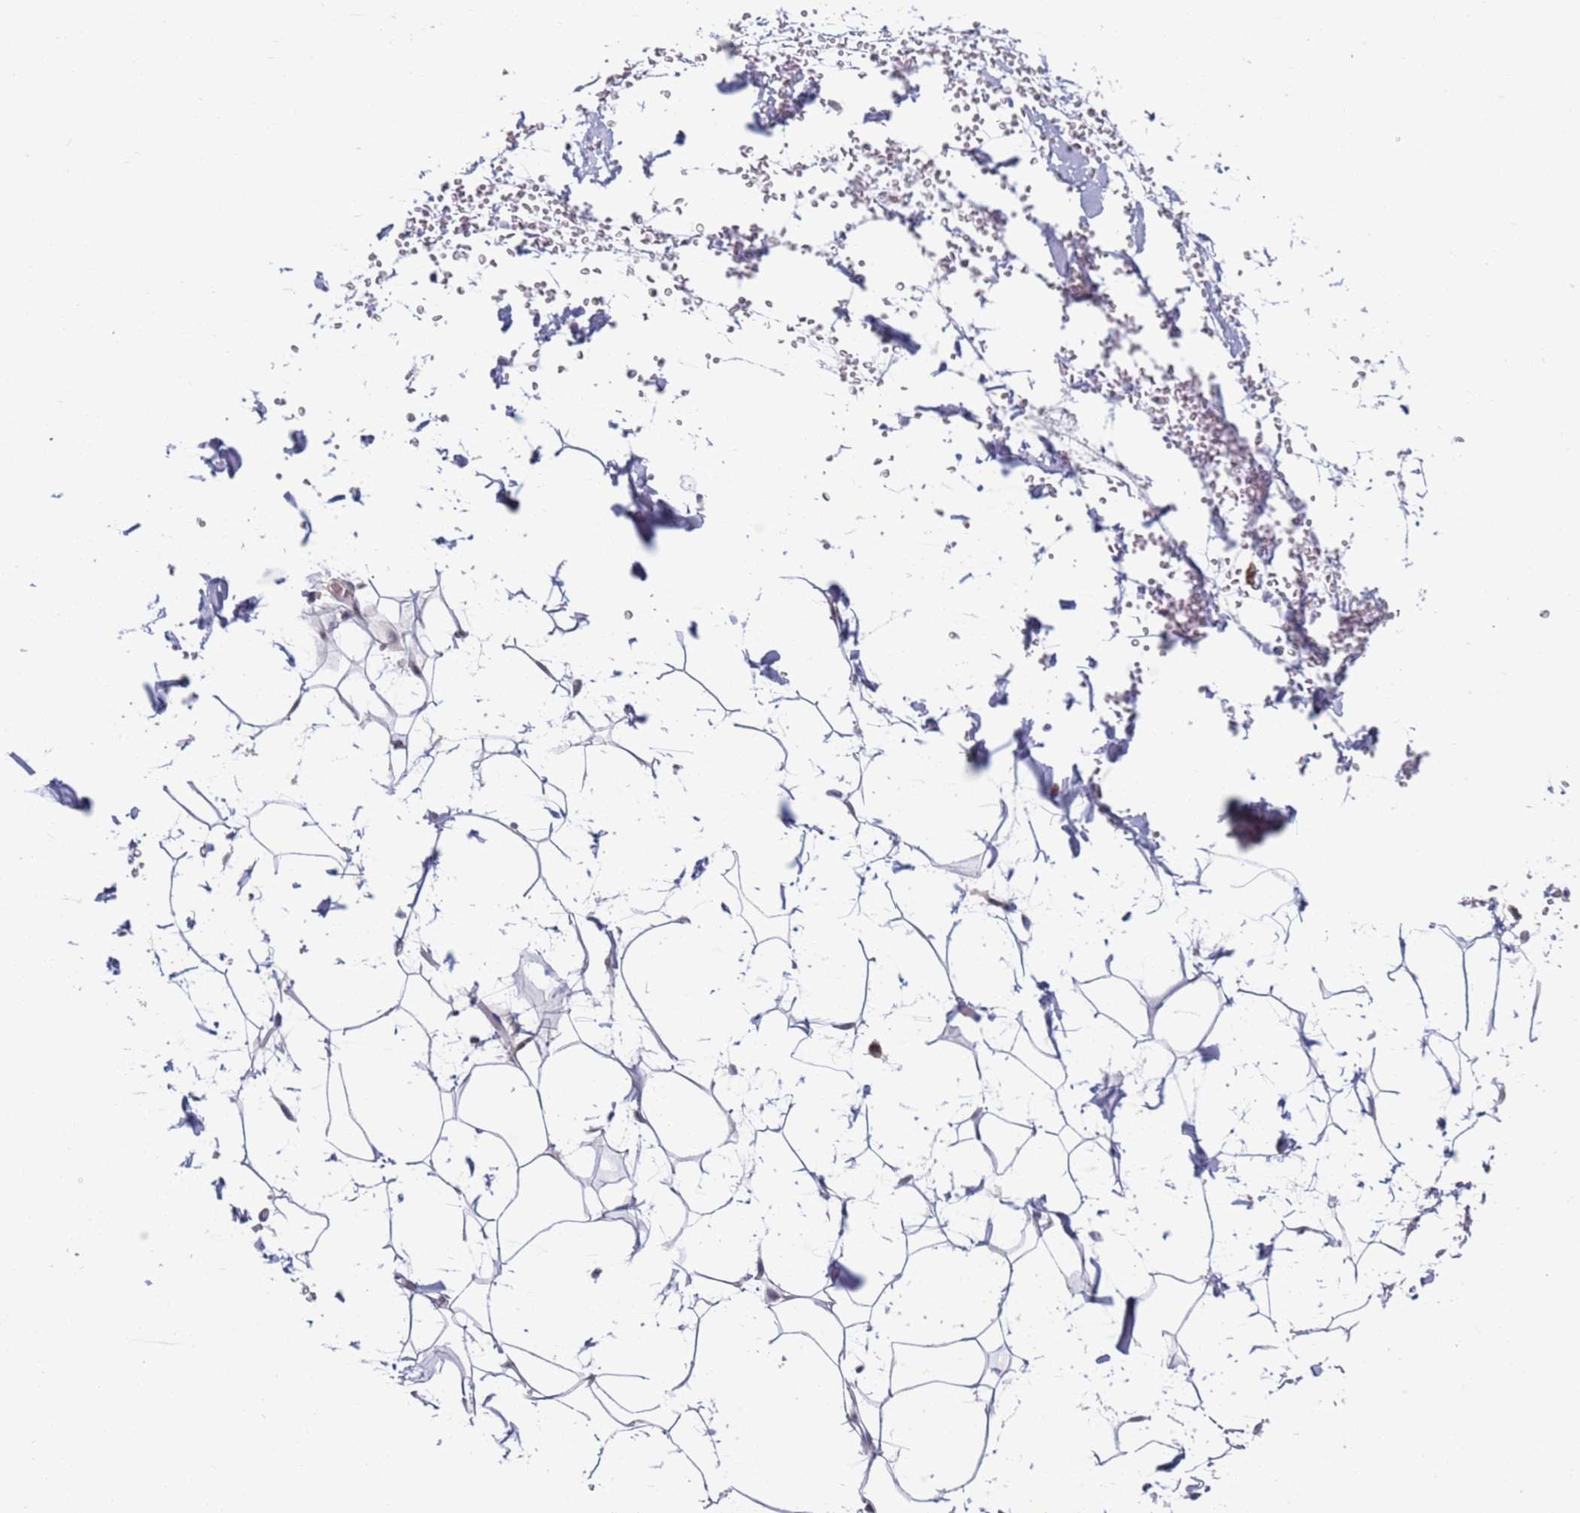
{"staining": {"intensity": "negative", "quantity": "none", "location": "none"}, "tissue": "adipose tissue", "cell_type": "Adipocytes", "image_type": "normal", "snomed": [{"axis": "morphology", "description": "Normal tissue, NOS"}, {"axis": "topography", "description": "Breast"}], "caption": "Adipocytes show no significant positivity in normal adipose tissue. (DAB immunohistochemistry, high magnification).", "gene": "RPP25", "patient": {"sex": "female", "age": 26}}